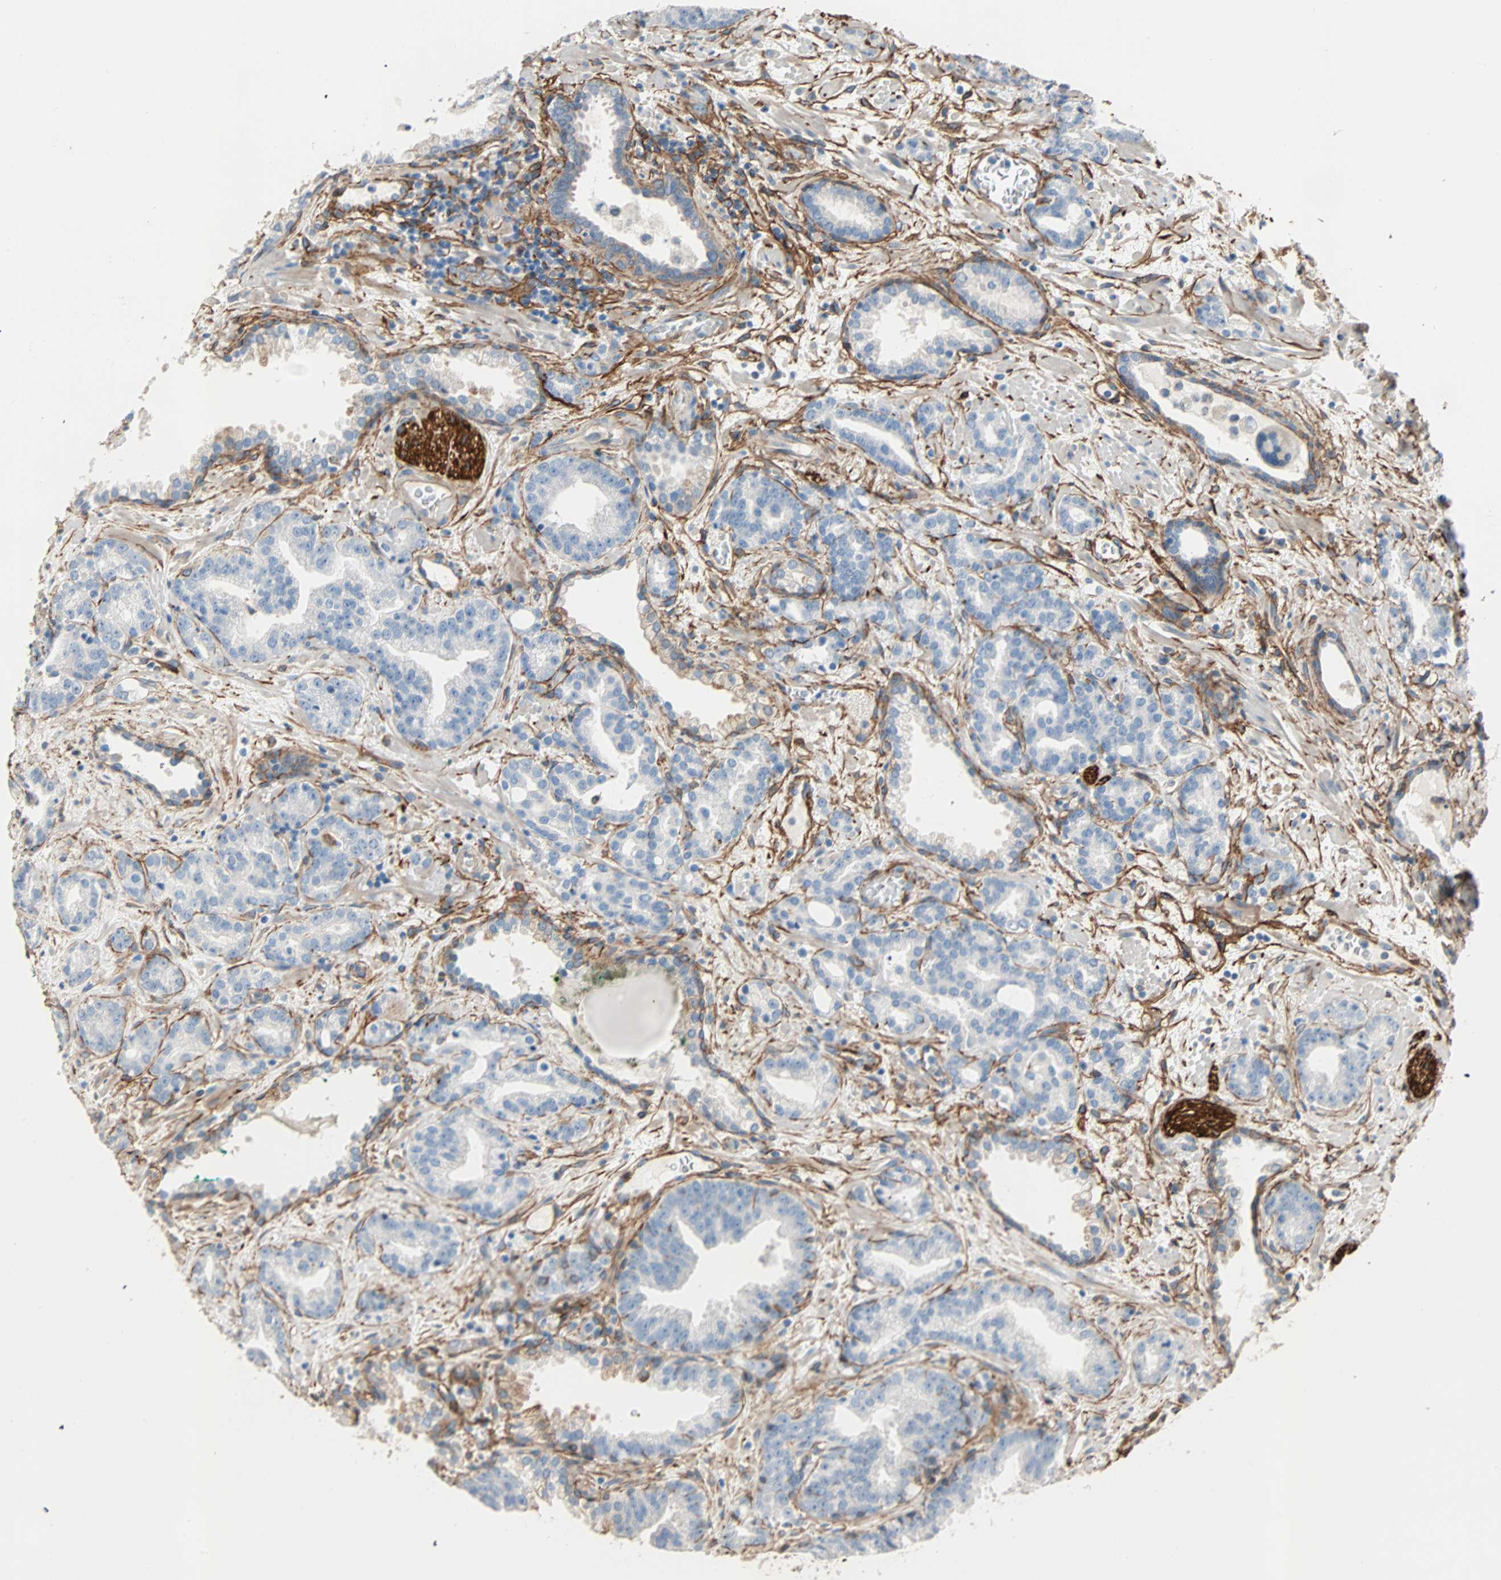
{"staining": {"intensity": "negative", "quantity": "none", "location": "none"}, "tissue": "prostate cancer", "cell_type": "Tumor cells", "image_type": "cancer", "snomed": [{"axis": "morphology", "description": "Adenocarcinoma, Low grade"}, {"axis": "topography", "description": "Prostate"}], "caption": "IHC micrograph of human low-grade adenocarcinoma (prostate) stained for a protein (brown), which exhibits no staining in tumor cells.", "gene": "EPB41L2", "patient": {"sex": "male", "age": 63}}